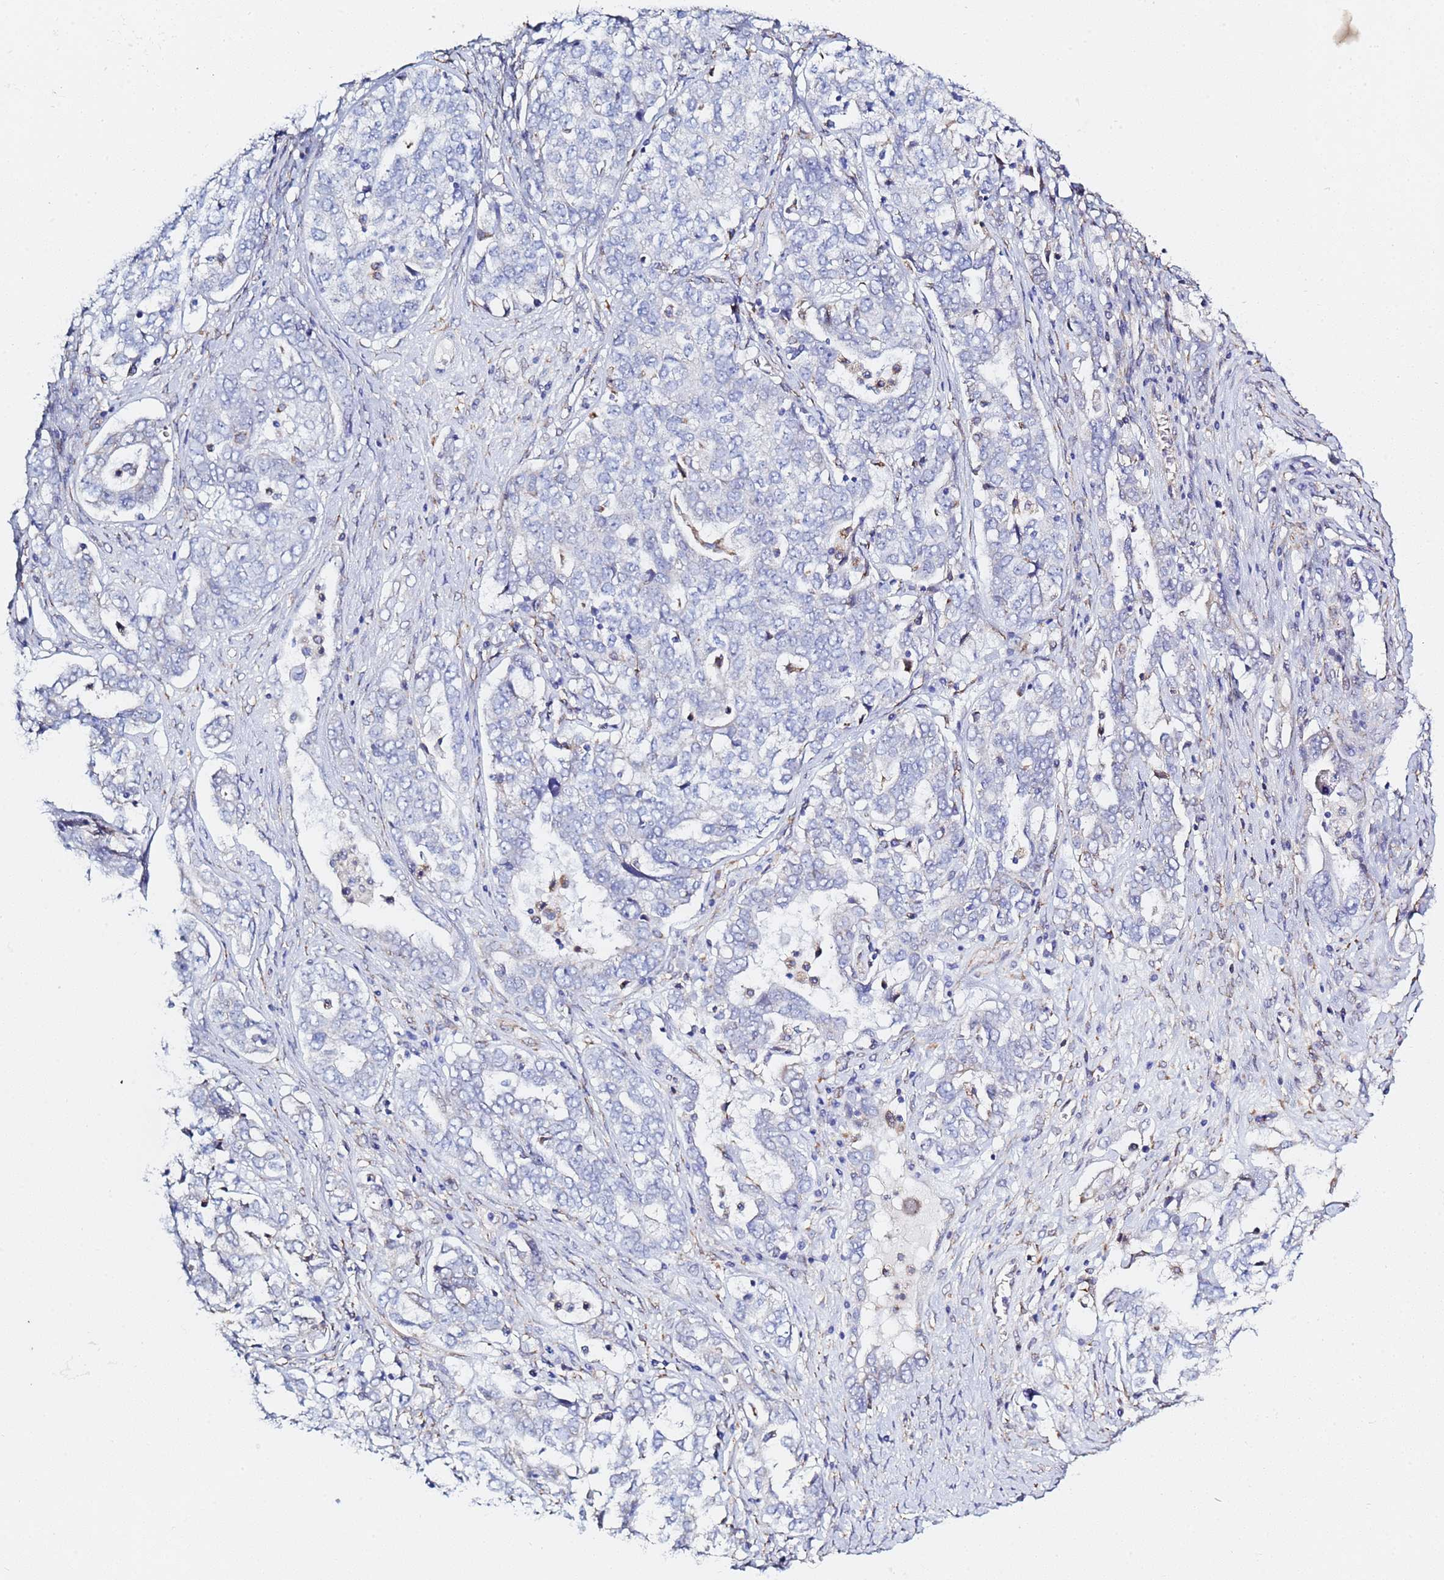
{"staining": {"intensity": "negative", "quantity": "none", "location": "none"}, "tissue": "ovarian cancer", "cell_type": "Tumor cells", "image_type": "cancer", "snomed": [{"axis": "morphology", "description": "Carcinoma, endometroid"}, {"axis": "topography", "description": "Ovary"}], "caption": "Image shows no significant protein expression in tumor cells of ovarian cancer (endometroid carcinoma).", "gene": "GDAP2", "patient": {"sex": "female", "age": 62}}